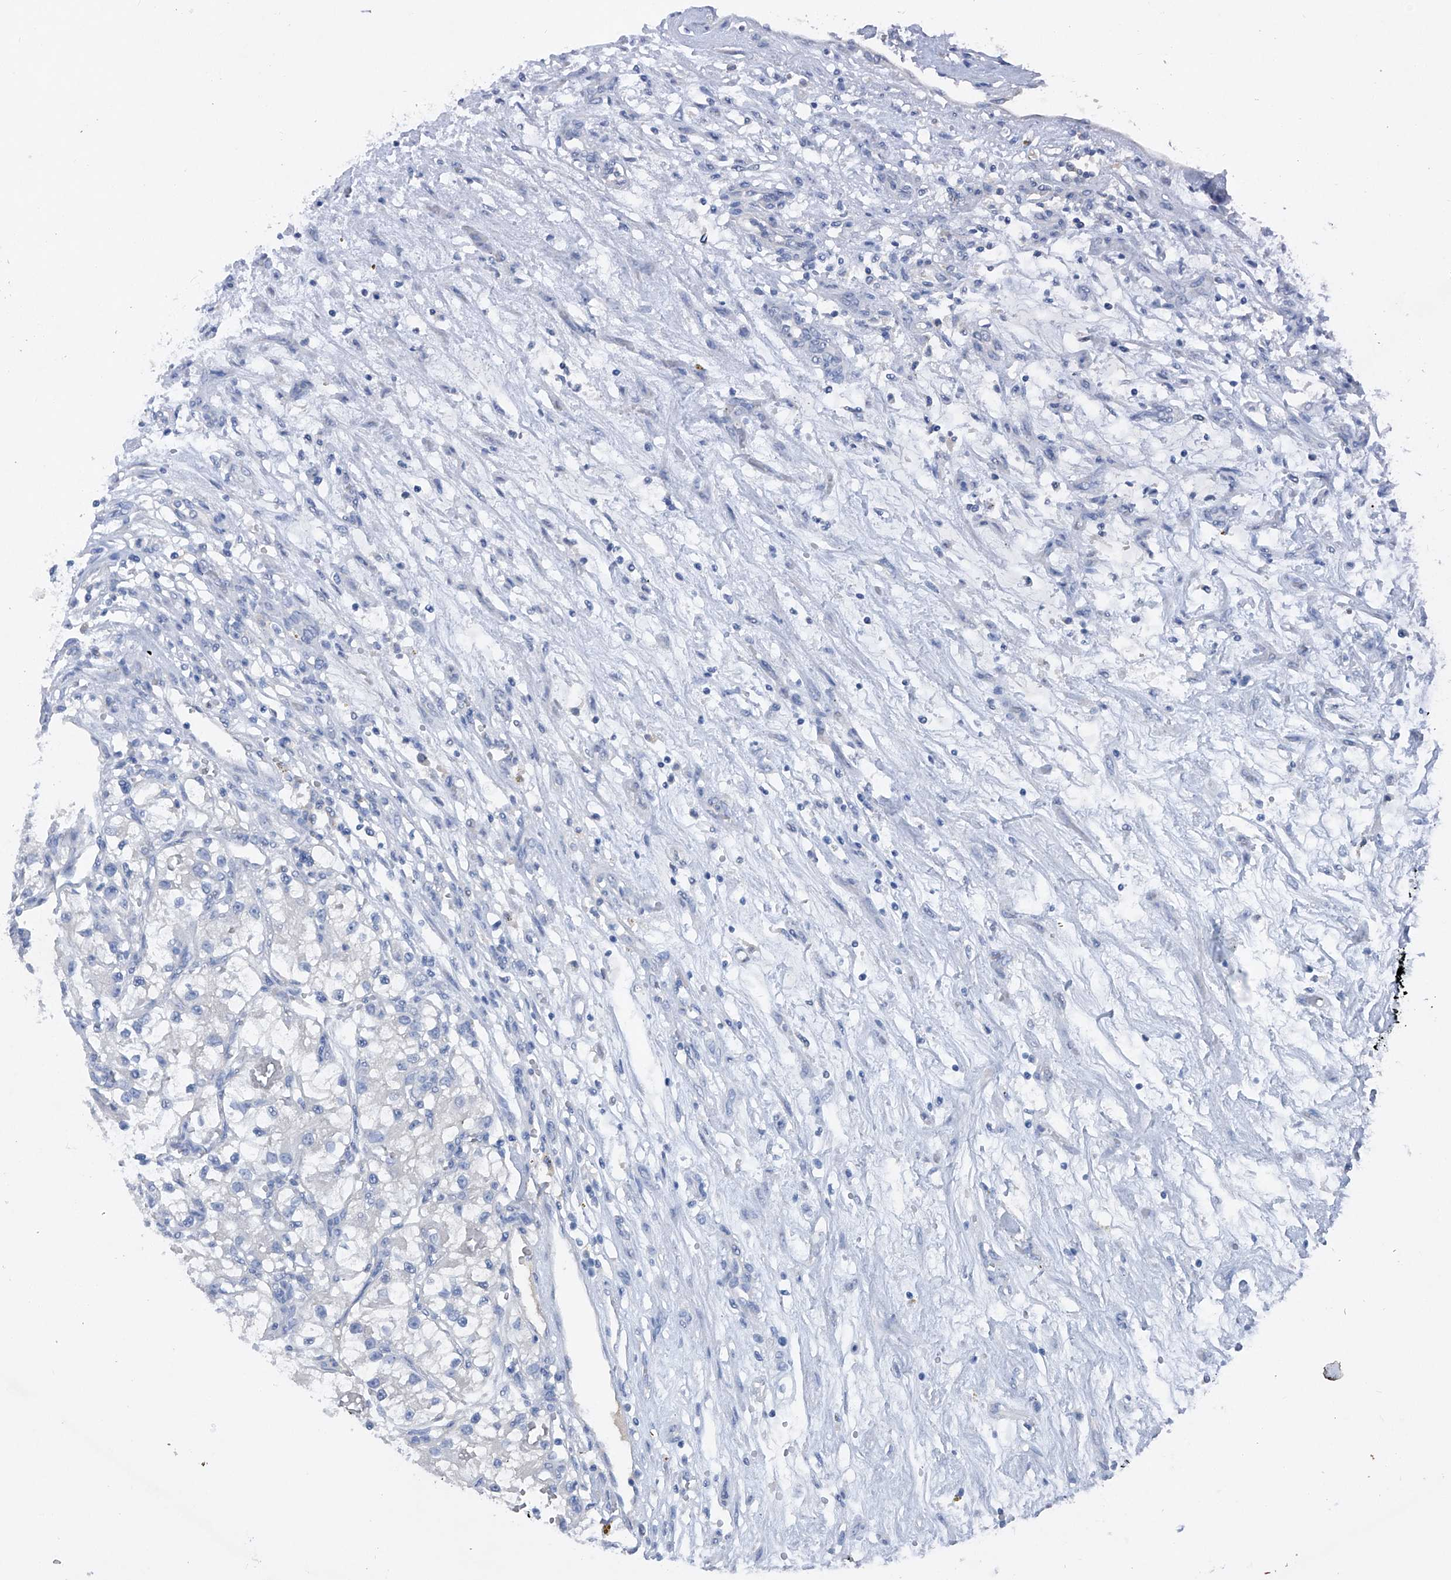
{"staining": {"intensity": "negative", "quantity": "none", "location": "none"}, "tissue": "renal cancer", "cell_type": "Tumor cells", "image_type": "cancer", "snomed": [{"axis": "morphology", "description": "Adenocarcinoma, NOS"}, {"axis": "topography", "description": "Kidney"}], "caption": "Immunohistochemistry of adenocarcinoma (renal) reveals no positivity in tumor cells.", "gene": "PCSK5", "patient": {"sex": "female", "age": 57}}